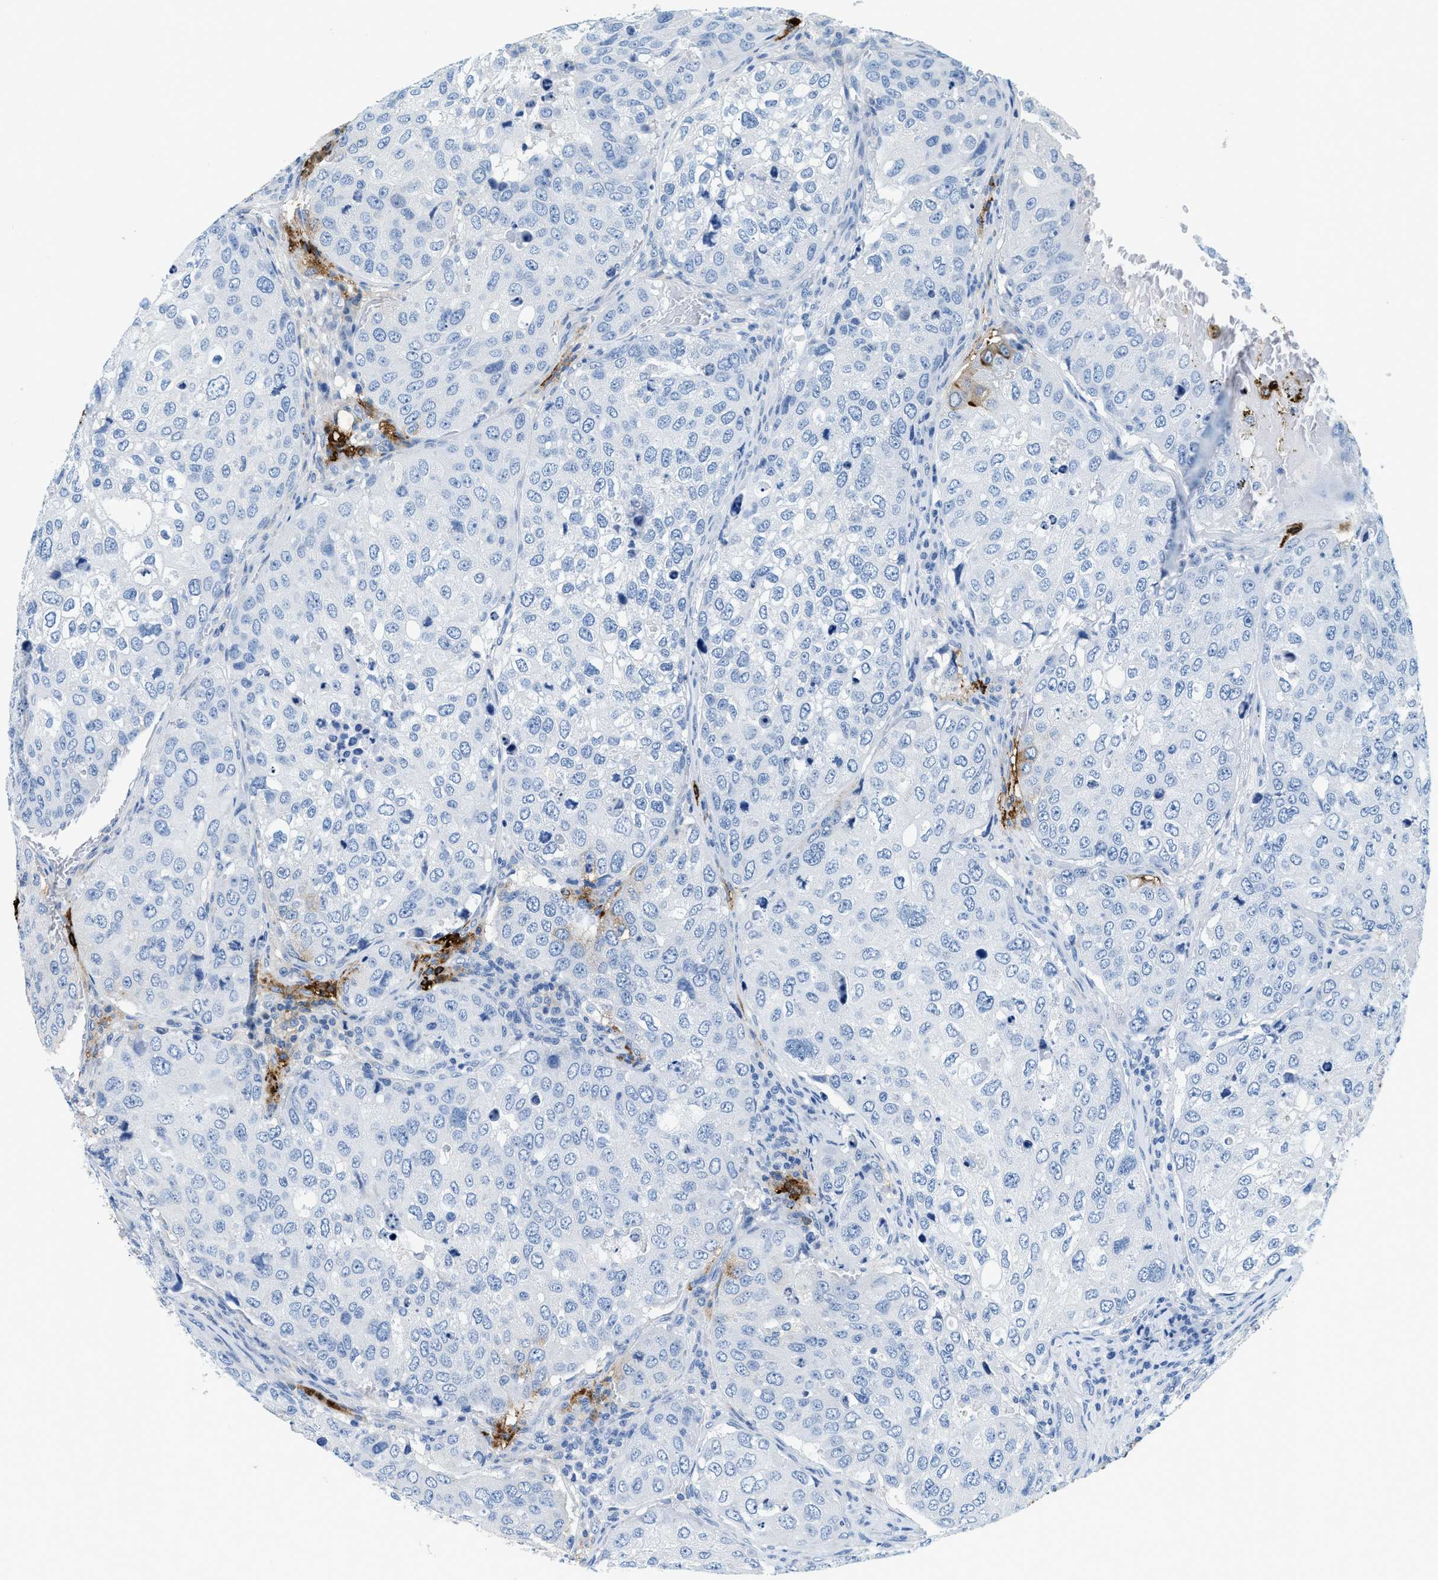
{"staining": {"intensity": "negative", "quantity": "none", "location": "none"}, "tissue": "urothelial cancer", "cell_type": "Tumor cells", "image_type": "cancer", "snomed": [{"axis": "morphology", "description": "Urothelial carcinoma, High grade"}, {"axis": "topography", "description": "Lymph node"}, {"axis": "topography", "description": "Urinary bladder"}], "caption": "An IHC image of high-grade urothelial carcinoma is shown. There is no staining in tumor cells of high-grade urothelial carcinoma.", "gene": "TPSAB1", "patient": {"sex": "male", "age": 51}}